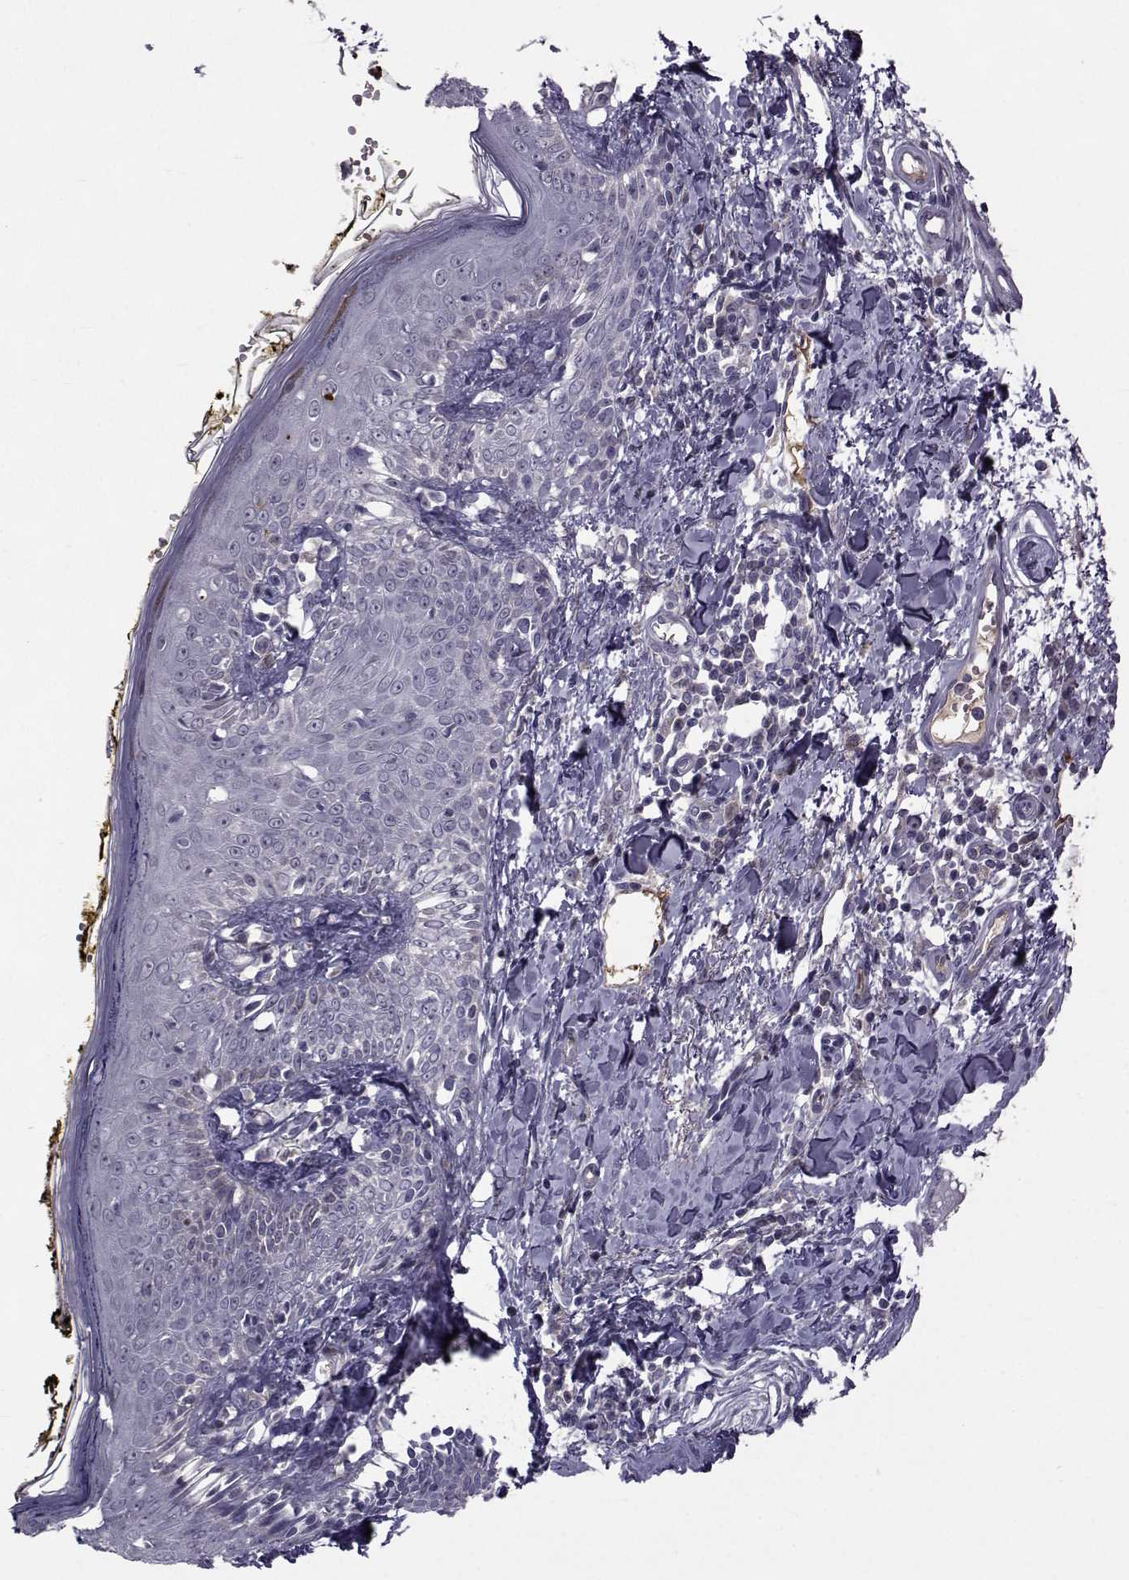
{"staining": {"intensity": "negative", "quantity": "none", "location": "none"}, "tissue": "skin", "cell_type": "Fibroblasts", "image_type": "normal", "snomed": [{"axis": "morphology", "description": "Normal tissue, NOS"}, {"axis": "topography", "description": "Skin"}], "caption": "Image shows no significant protein staining in fibroblasts of unremarkable skin. (DAB (3,3'-diaminobenzidine) immunohistochemistry, high magnification).", "gene": "TNFRSF11B", "patient": {"sex": "male", "age": 76}}